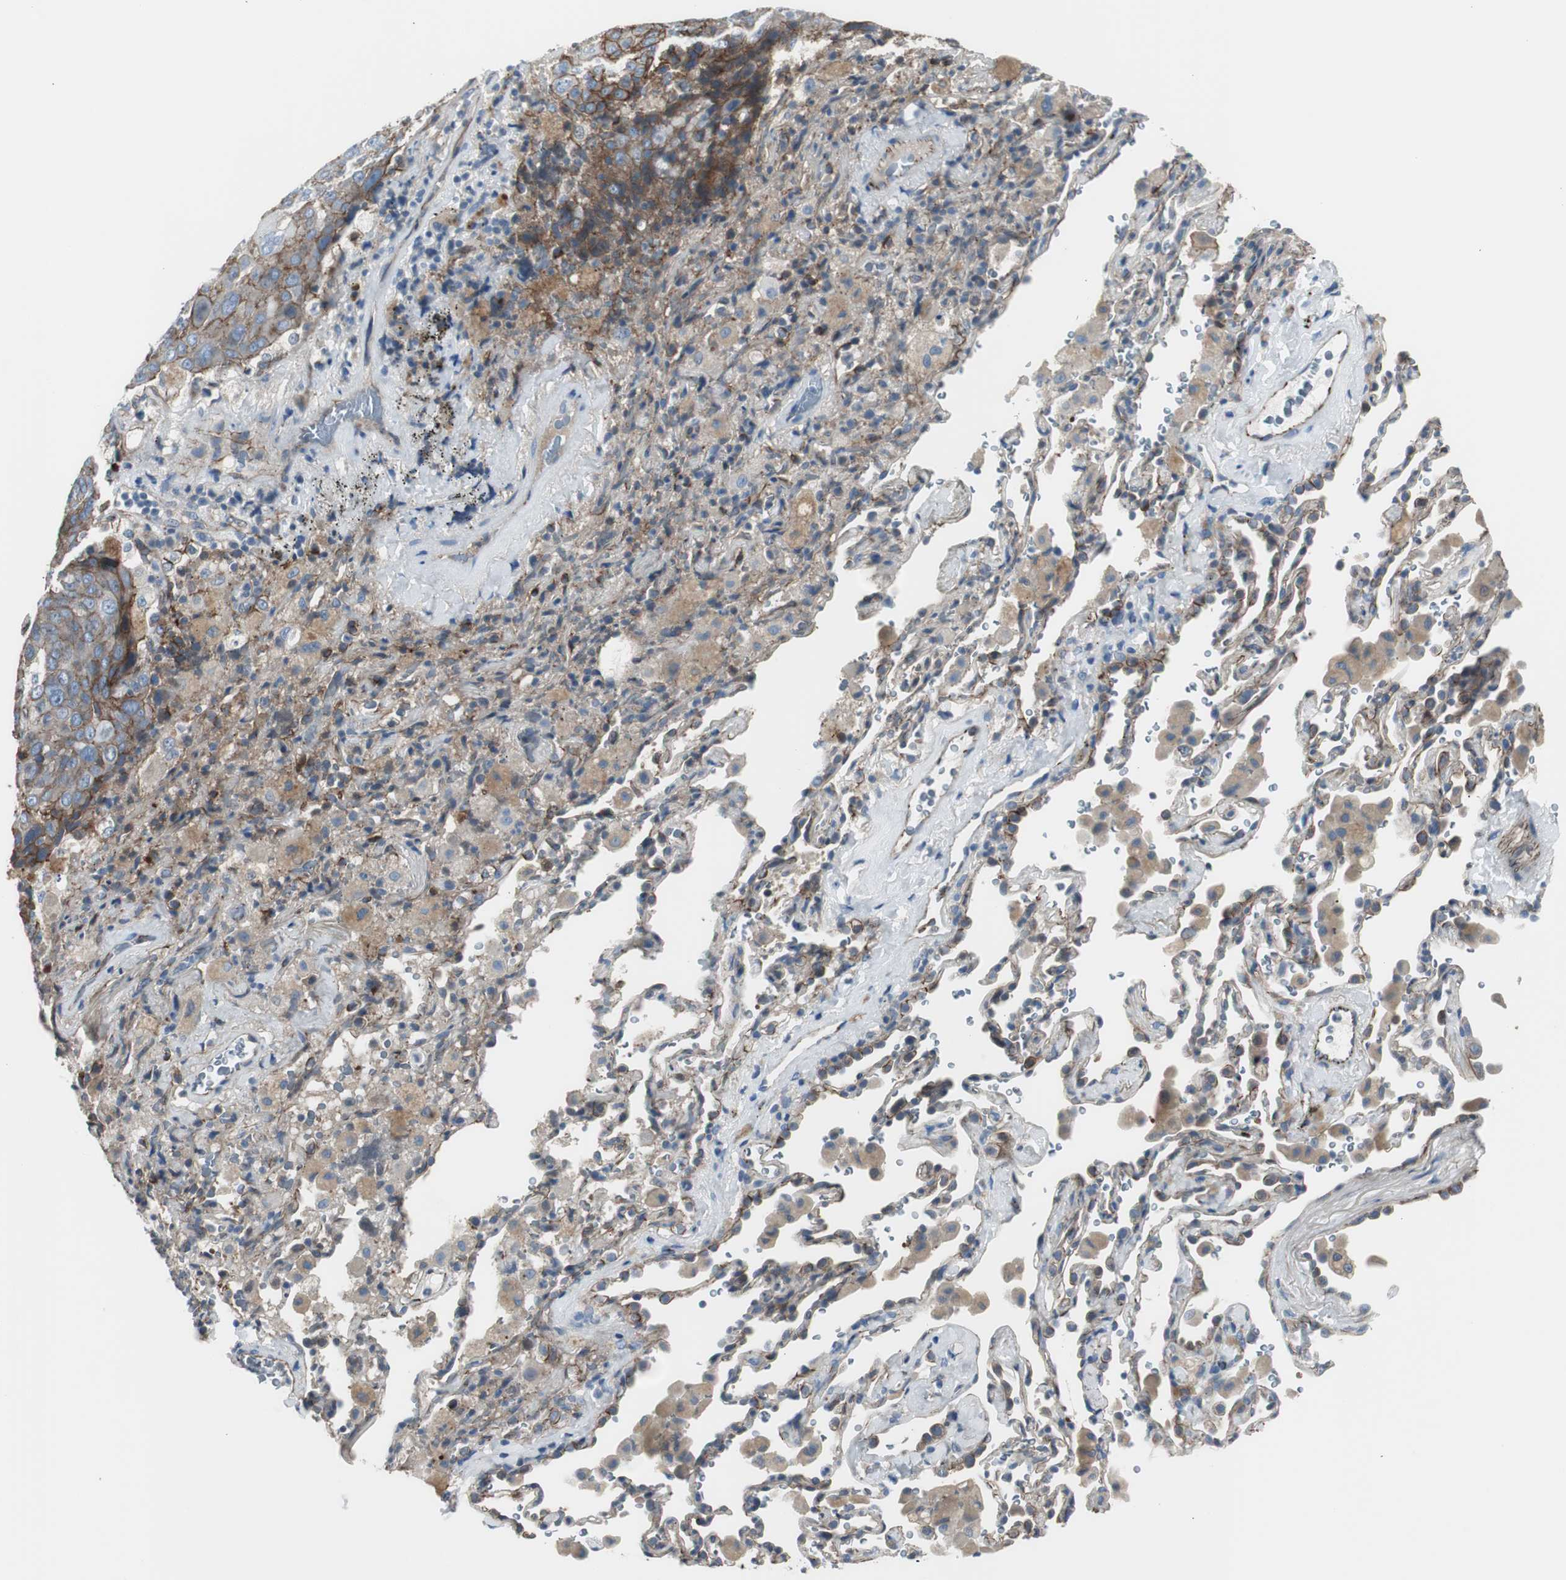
{"staining": {"intensity": "strong", "quantity": ">75%", "location": "cytoplasmic/membranous"}, "tissue": "lung cancer", "cell_type": "Tumor cells", "image_type": "cancer", "snomed": [{"axis": "morphology", "description": "Squamous cell carcinoma, NOS"}, {"axis": "topography", "description": "Lung"}], "caption": "A histopathology image showing strong cytoplasmic/membranous positivity in approximately >75% of tumor cells in squamous cell carcinoma (lung), as visualized by brown immunohistochemical staining.", "gene": "STXBP4", "patient": {"sex": "male", "age": 54}}